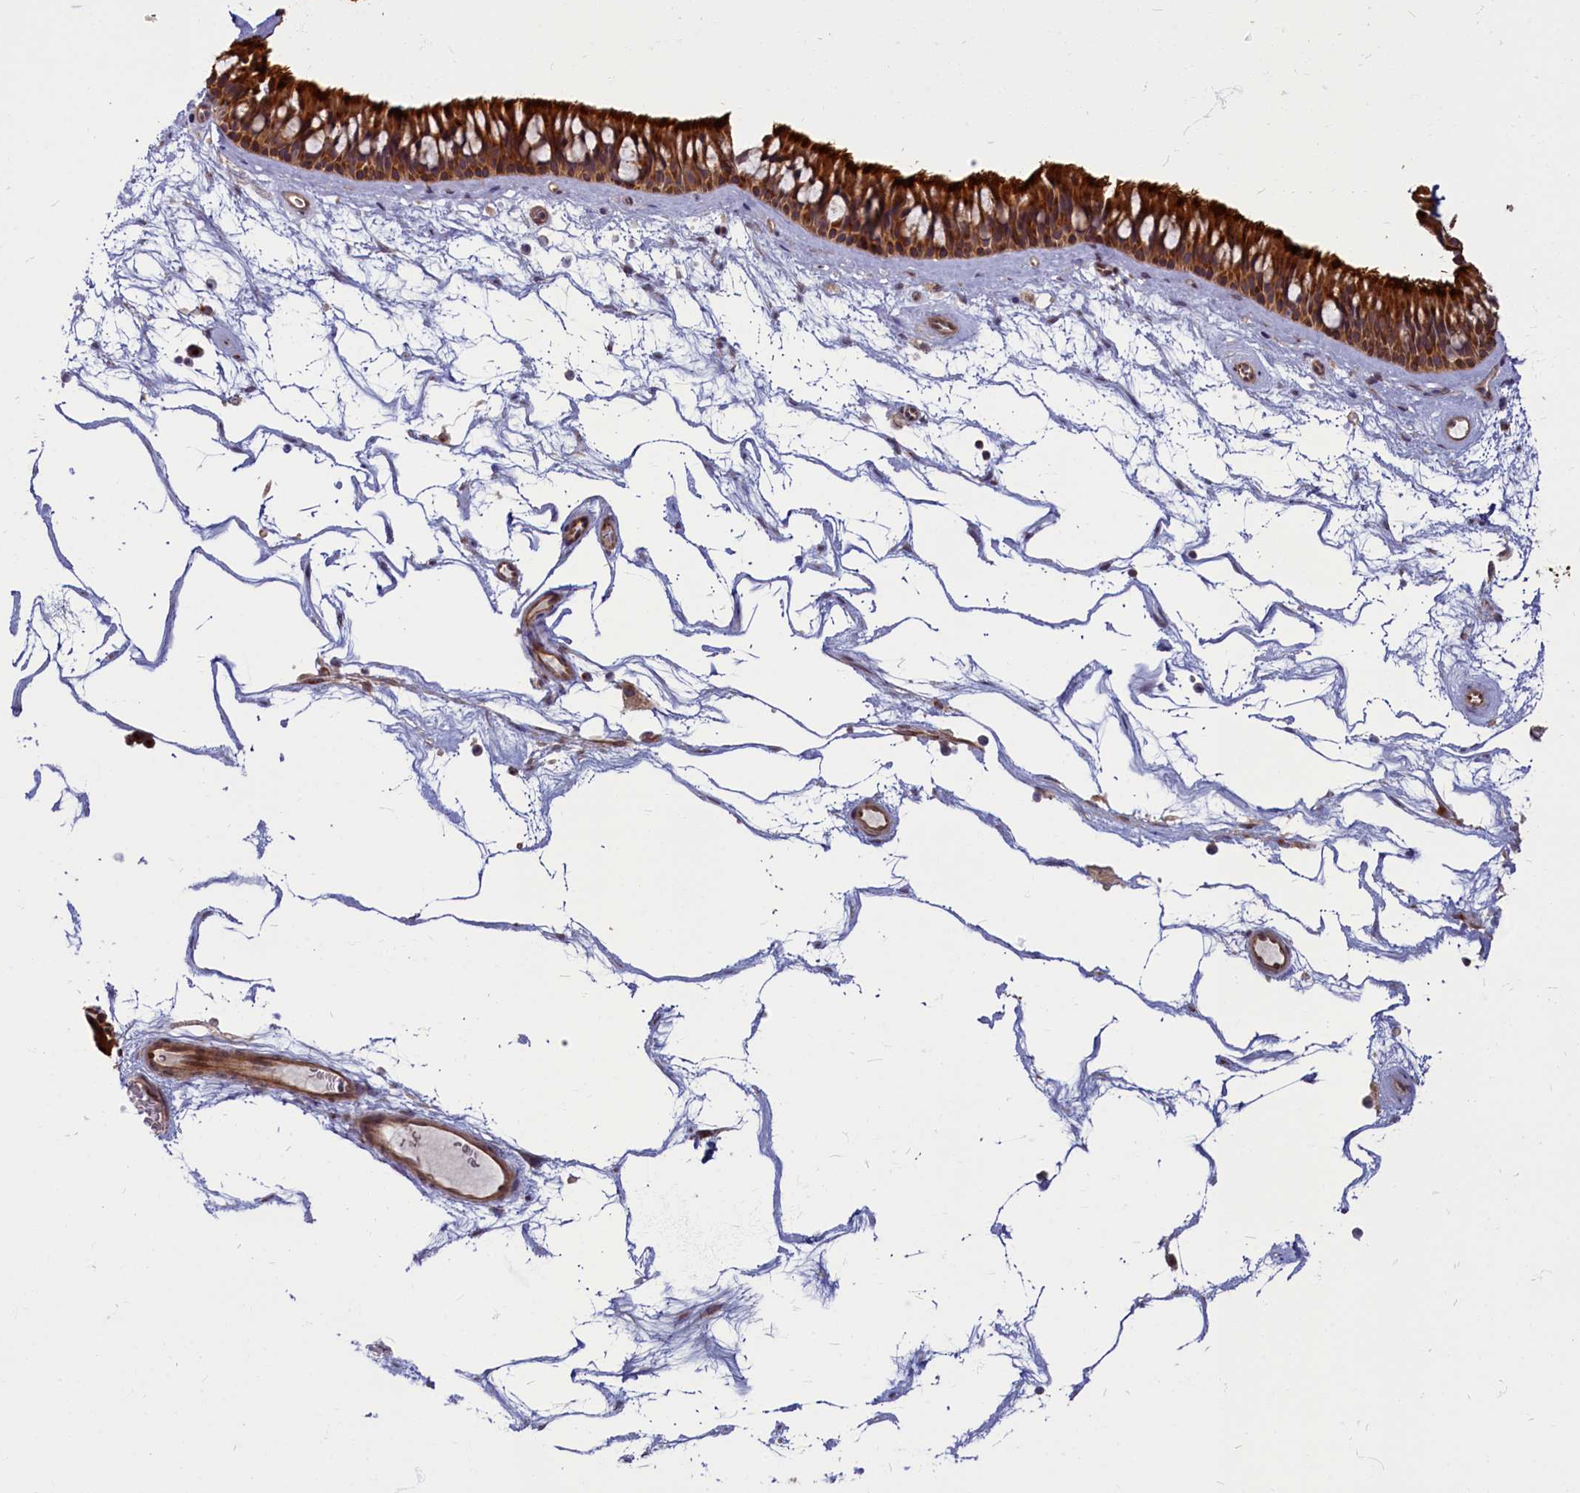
{"staining": {"intensity": "strong", "quantity": ">75%", "location": "cytoplasmic/membranous"}, "tissue": "nasopharynx", "cell_type": "Respiratory epithelial cells", "image_type": "normal", "snomed": [{"axis": "morphology", "description": "Normal tissue, NOS"}, {"axis": "topography", "description": "Nasopharynx"}], "caption": "A brown stain shows strong cytoplasmic/membranous staining of a protein in respiratory epithelial cells of unremarkable human nasopharynx. (DAB IHC, brown staining for protein, blue staining for nuclei).", "gene": "ENSG00000274944", "patient": {"sex": "male", "age": 64}}